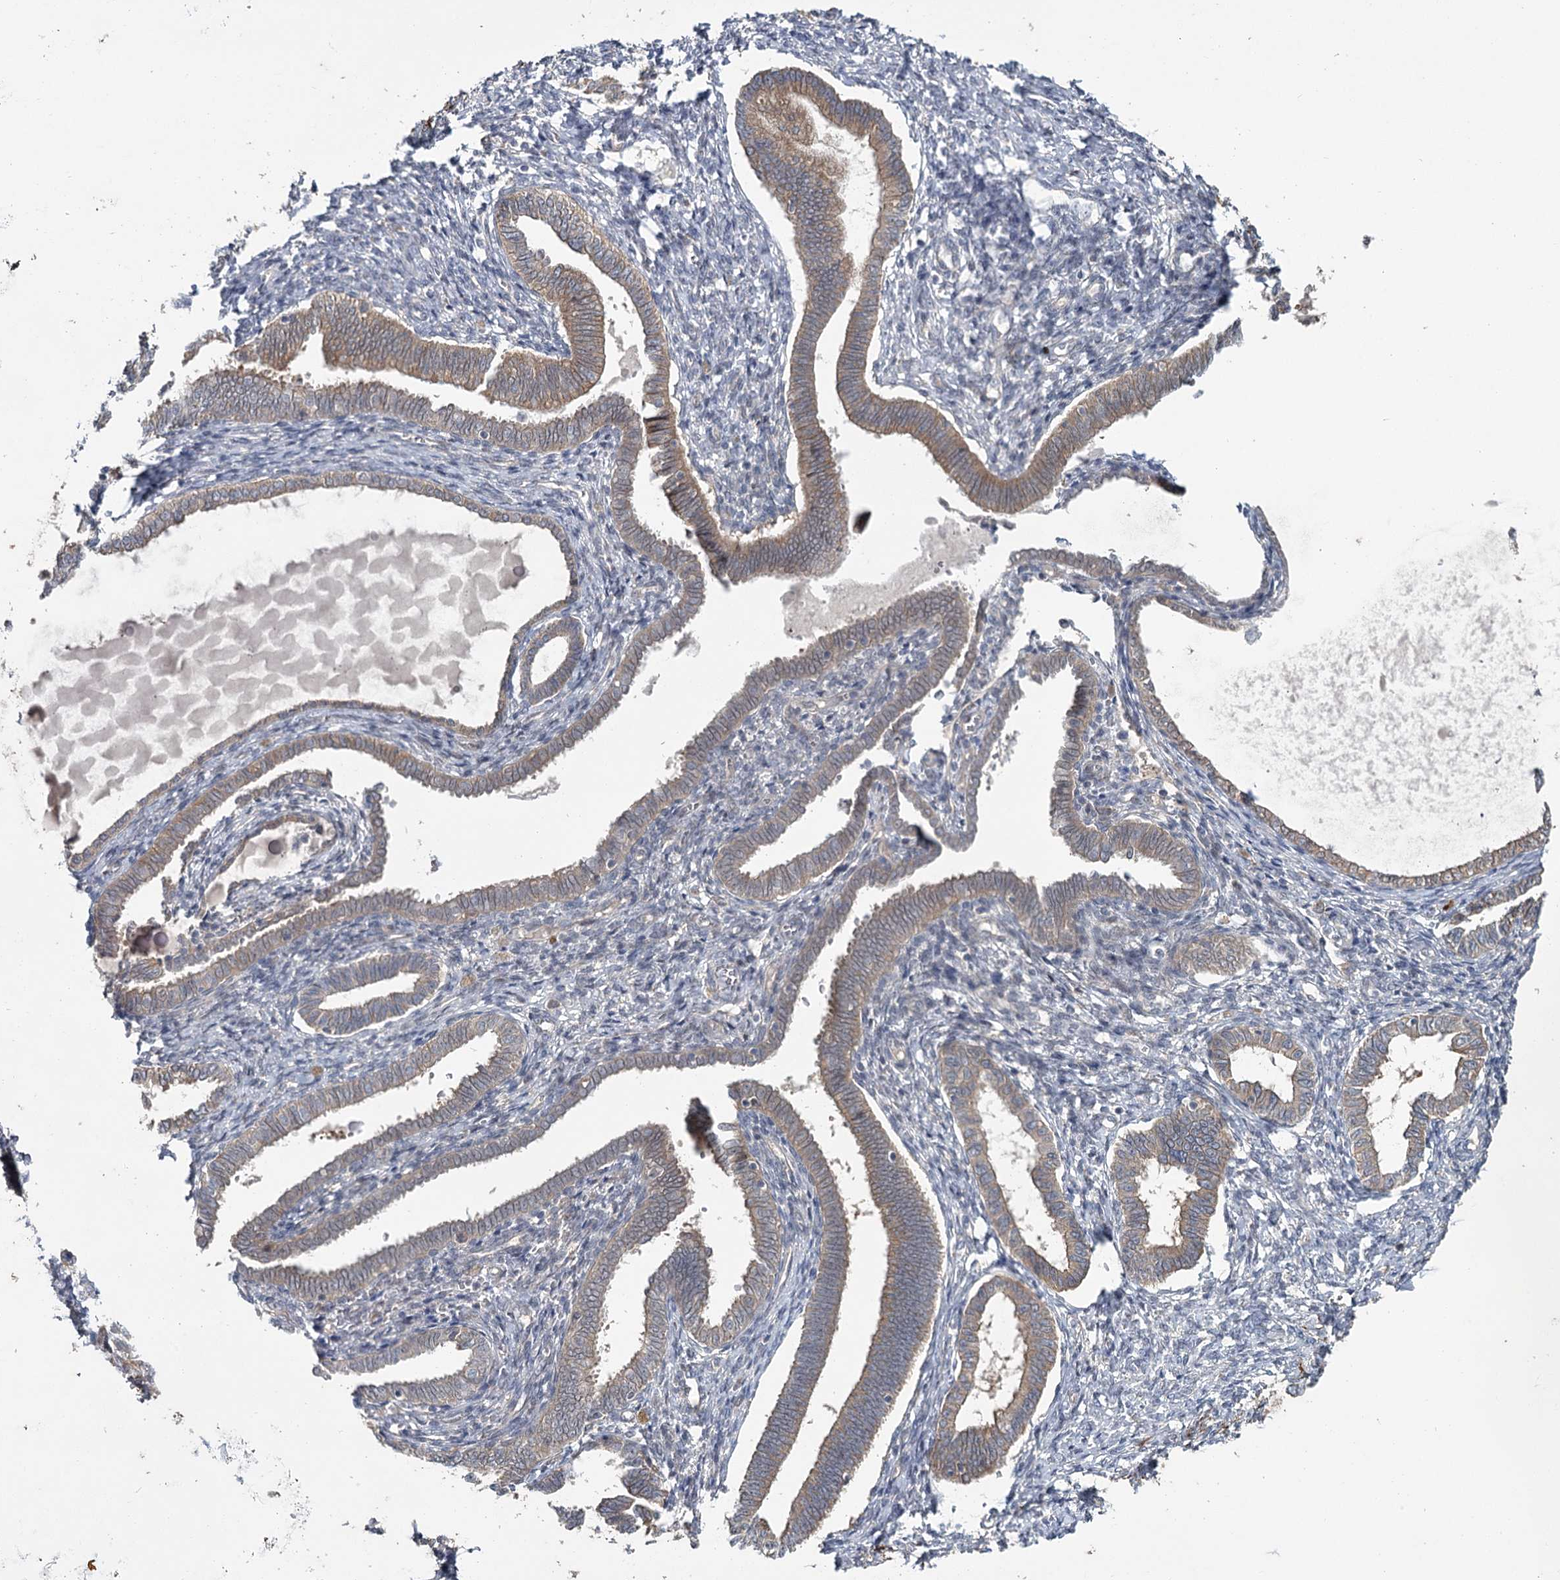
{"staining": {"intensity": "negative", "quantity": "none", "location": "none"}, "tissue": "endometrium", "cell_type": "Cells in endometrial stroma", "image_type": "normal", "snomed": [{"axis": "morphology", "description": "Normal tissue, NOS"}, {"axis": "topography", "description": "Endometrium"}], "caption": "This is an IHC photomicrograph of normal endometrium. There is no expression in cells in endometrial stroma.", "gene": "MAP3K13", "patient": {"sex": "female", "age": 77}}